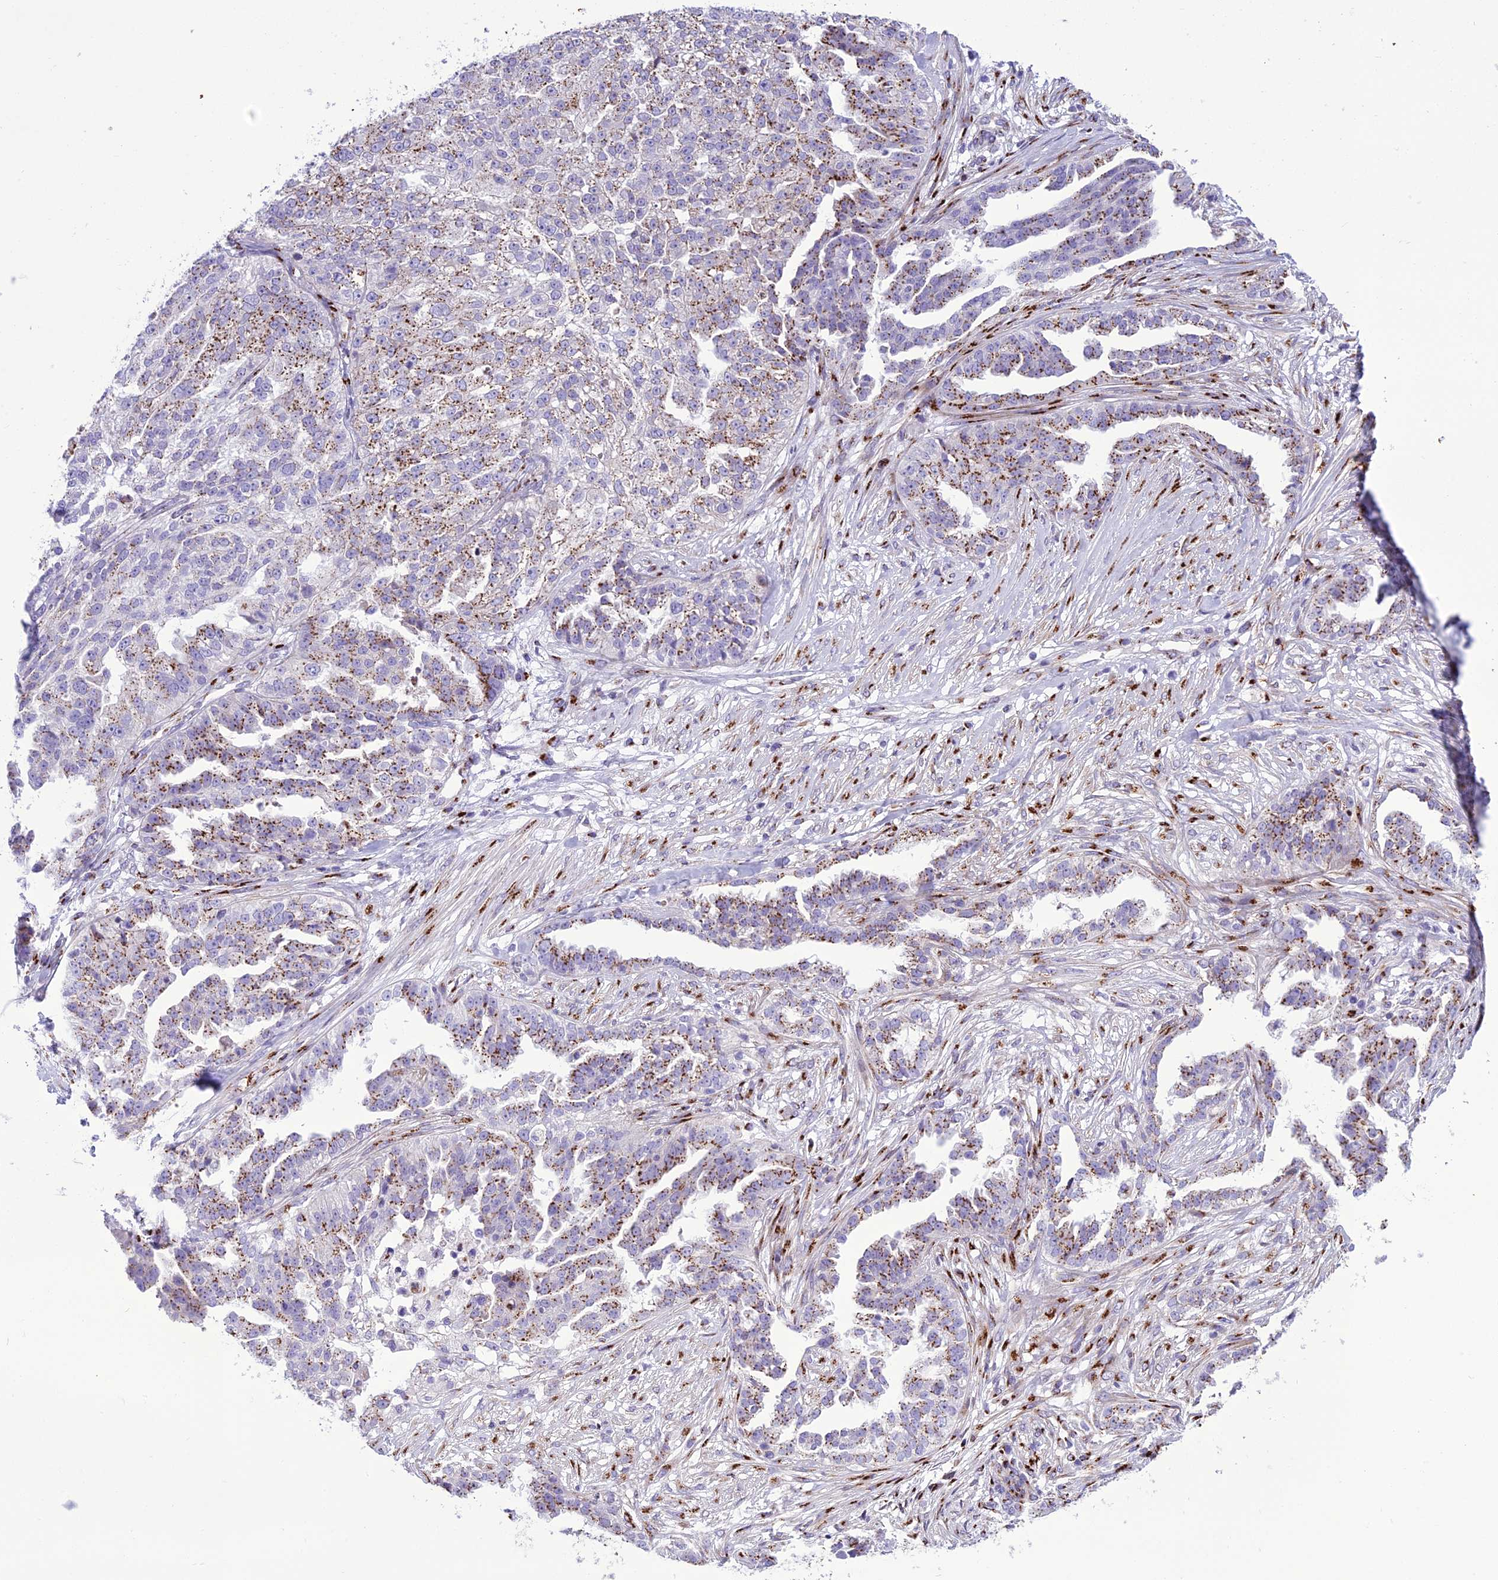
{"staining": {"intensity": "moderate", "quantity": ">75%", "location": "cytoplasmic/membranous"}, "tissue": "ovarian cancer", "cell_type": "Tumor cells", "image_type": "cancer", "snomed": [{"axis": "morphology", "description": "Cystadenocarcinoma, serous, NOS"}, {"axis": "topography", "description": "Ovary"}], "caption": "Protein expression by immunohistochemistry (IHC) reveals moderate cytoplasmic/membranous staining in about >75% of tumor cells in ovarian serous cystadenocarcinoma.", "gene": "GOLM2", "patient": {"sex": "female", "age": 58}}